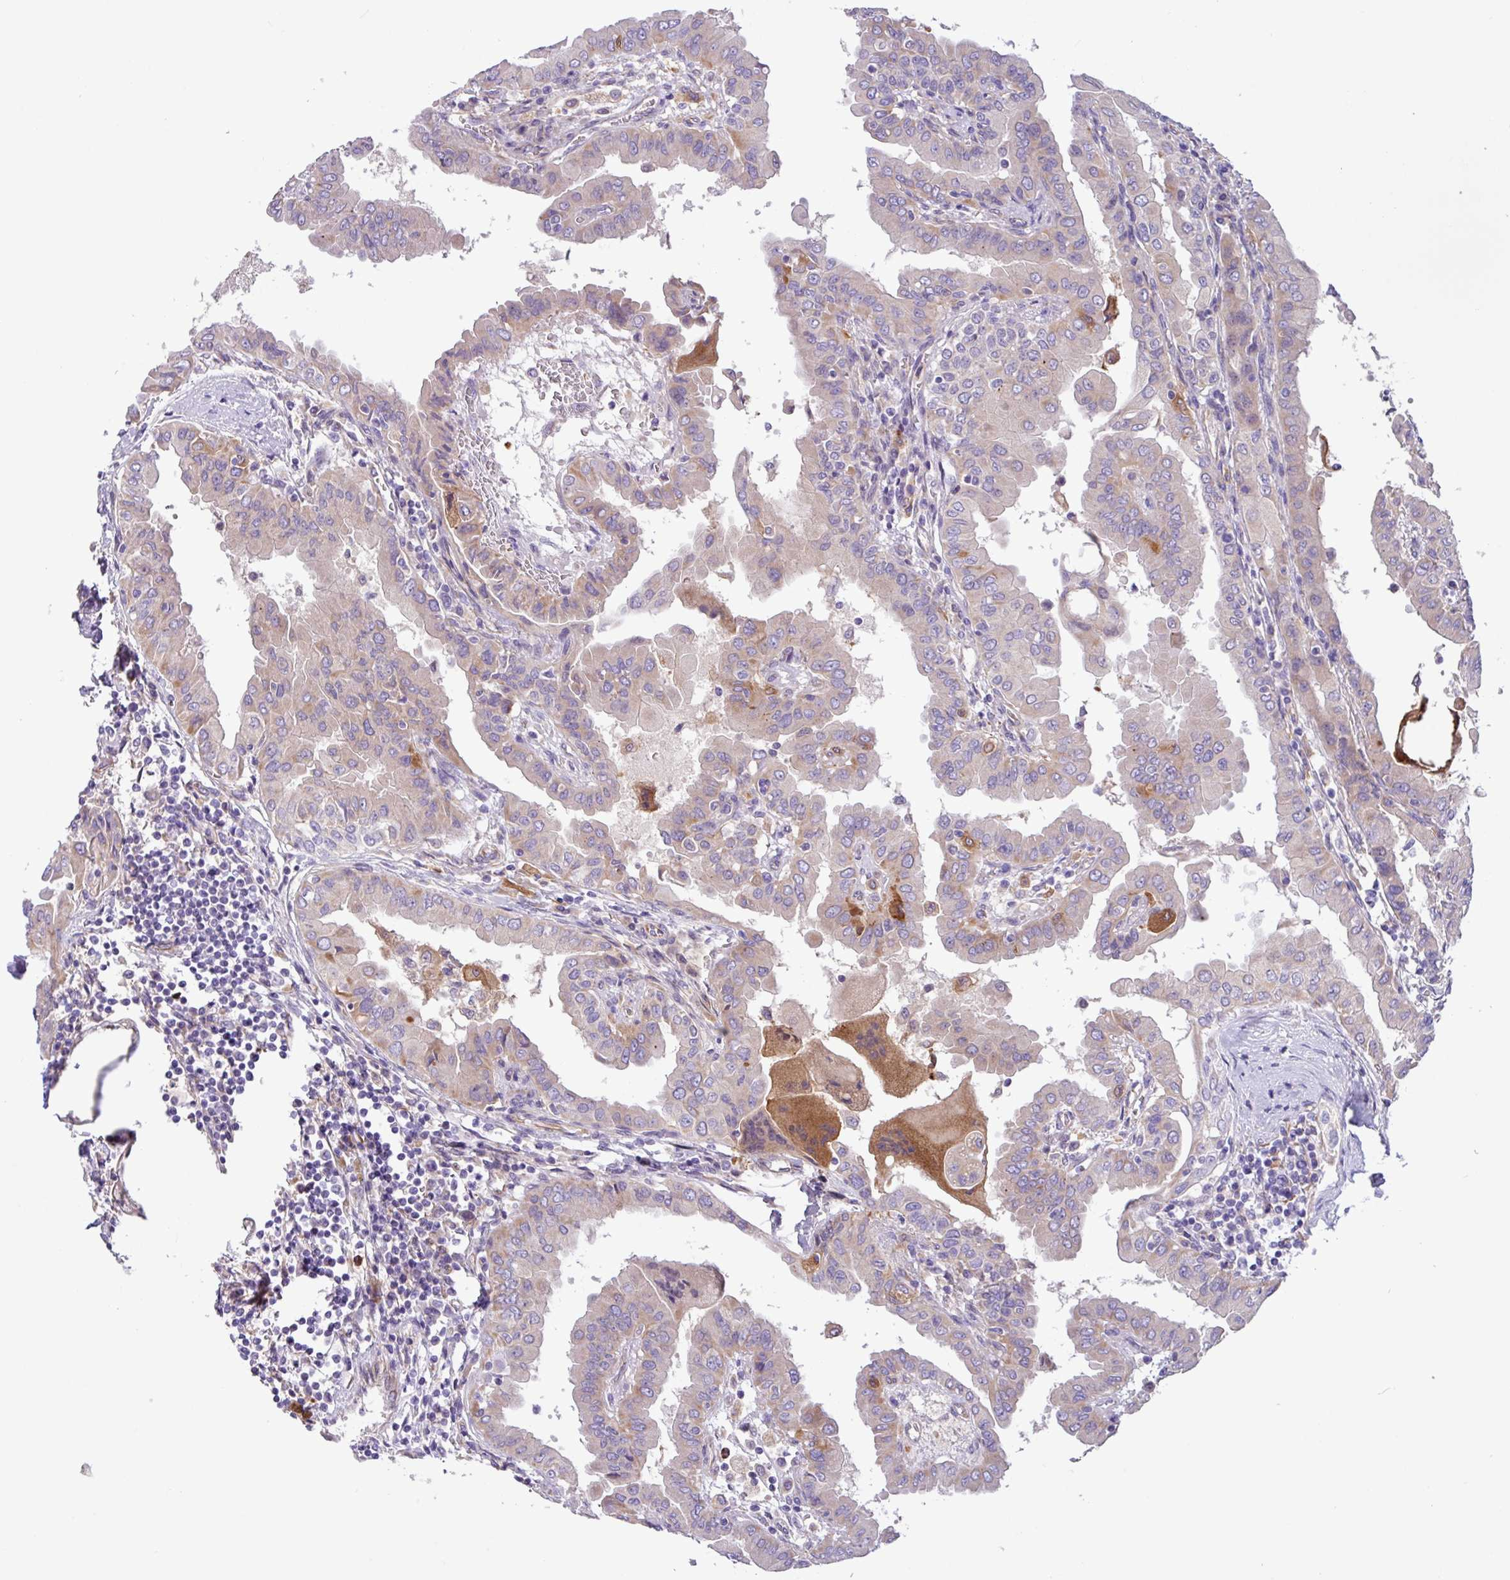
{"staining": {"intensity": "weak", "quantity": "<25%", "location": "cytoplasmic/membranous"}, "tissue": "thyroid cancer", "cell_type": "Tumor cells", "image_type": "cancer", "snomed": [{"axis": "morphology", "description": "Papillary adenocarcinoma, NOS"}, {"axis": "topography", "description": "Thyroid gland"}], "caption": "Tumor cells are negative for brown protein staining in thyroid cancer.", "gene": "MRM2", "patient": {"sex": "male", "age": 33}}